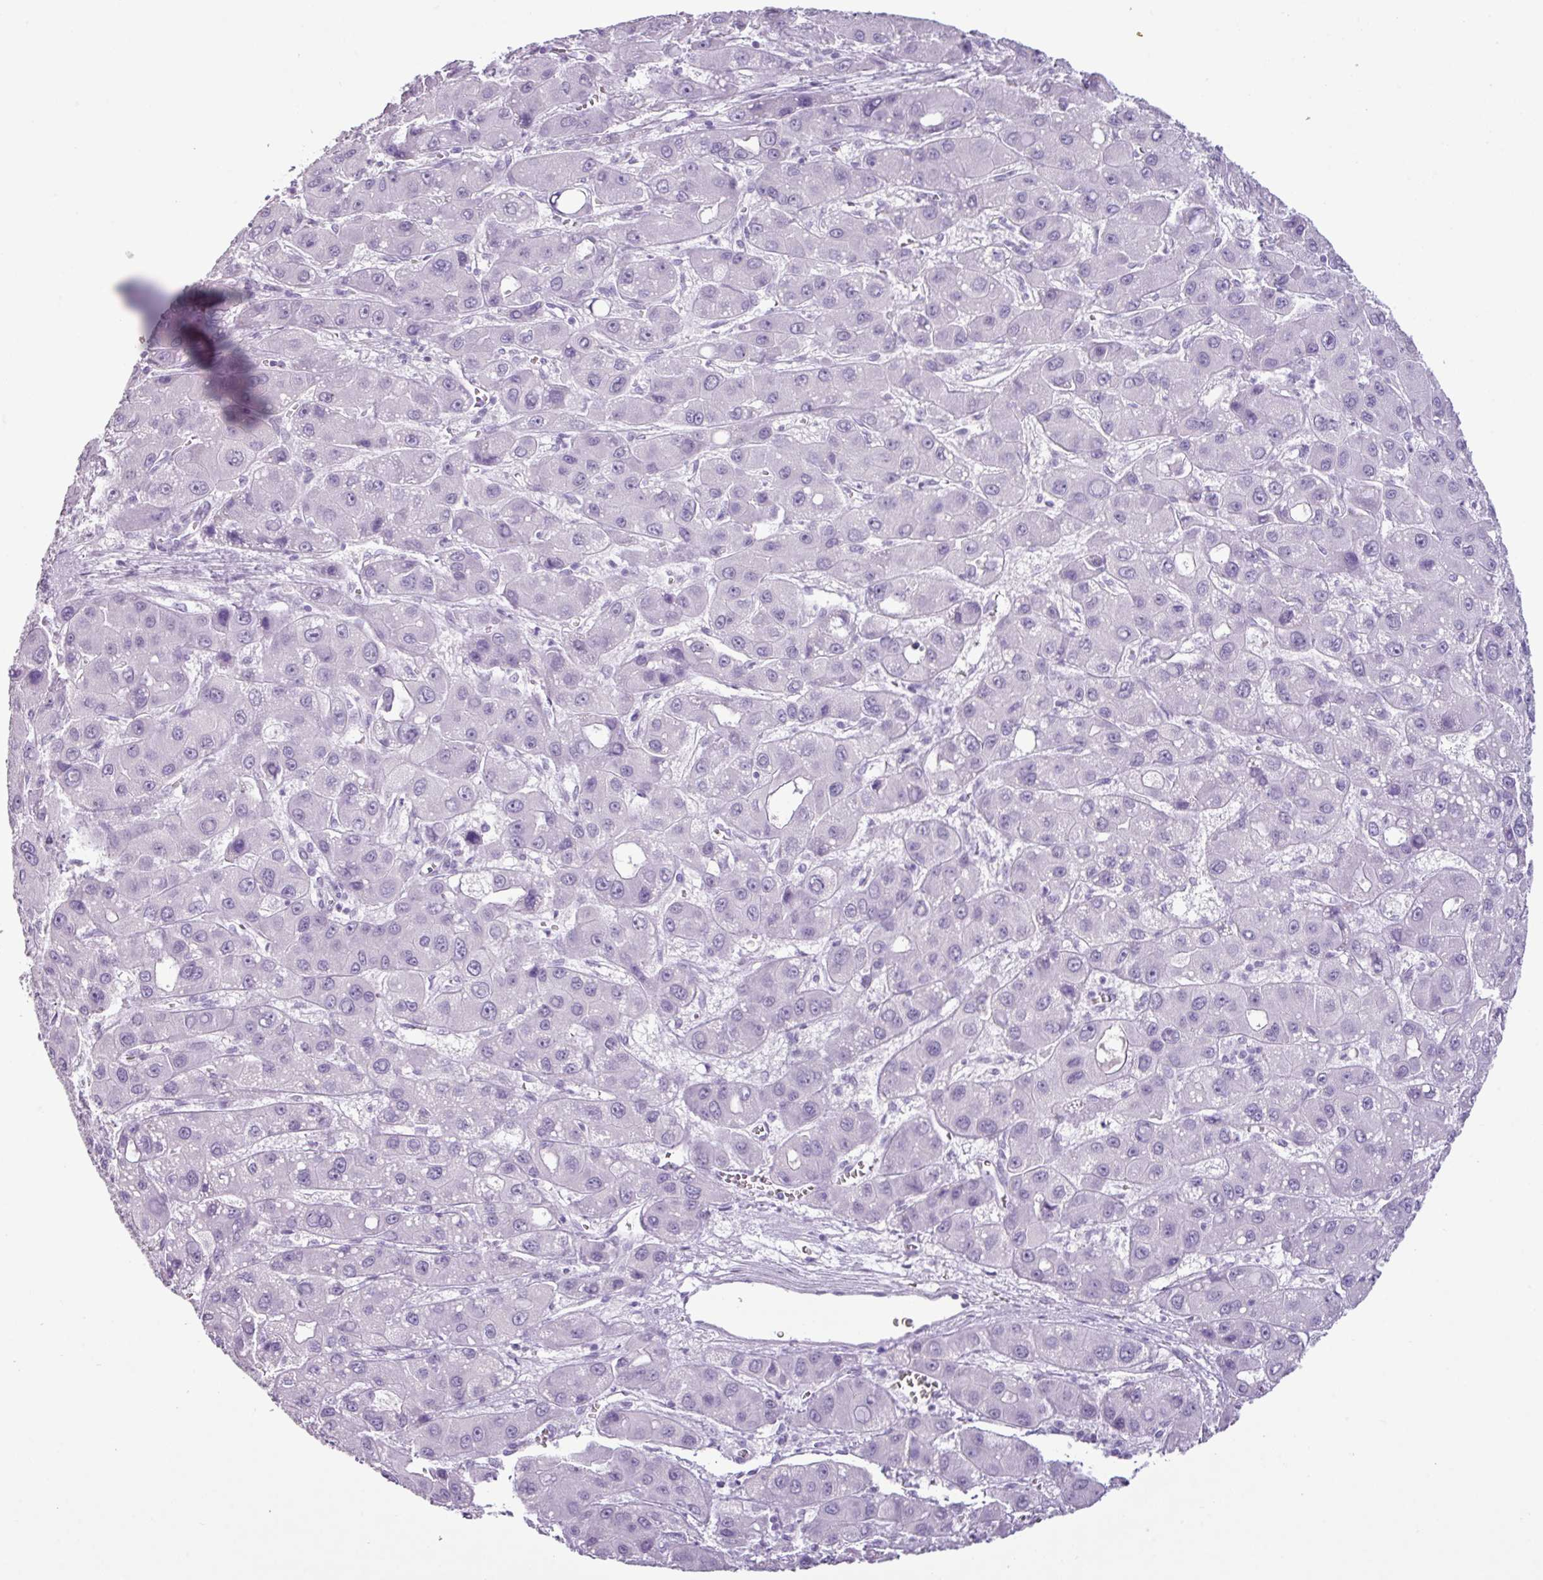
{"staining": {"intensity": "negative", "quantity": "none", "location": "none"}, "tissue": "liver cancer", "cell_type": "Tumor cells", "image_type": "cancer", "snomed": [{"axis": "morphology", "description": "Carcinoma, Hepatocellular, NOS"}, {"axis": "topography", "description": "Liver"}], "caption": "Immunohistochemical staining of hepatocellular carcinoma (liver) displays no significant expression in tumor cells.", "gene": "SCT", "patient": {"sex": "male", "age": 55}}